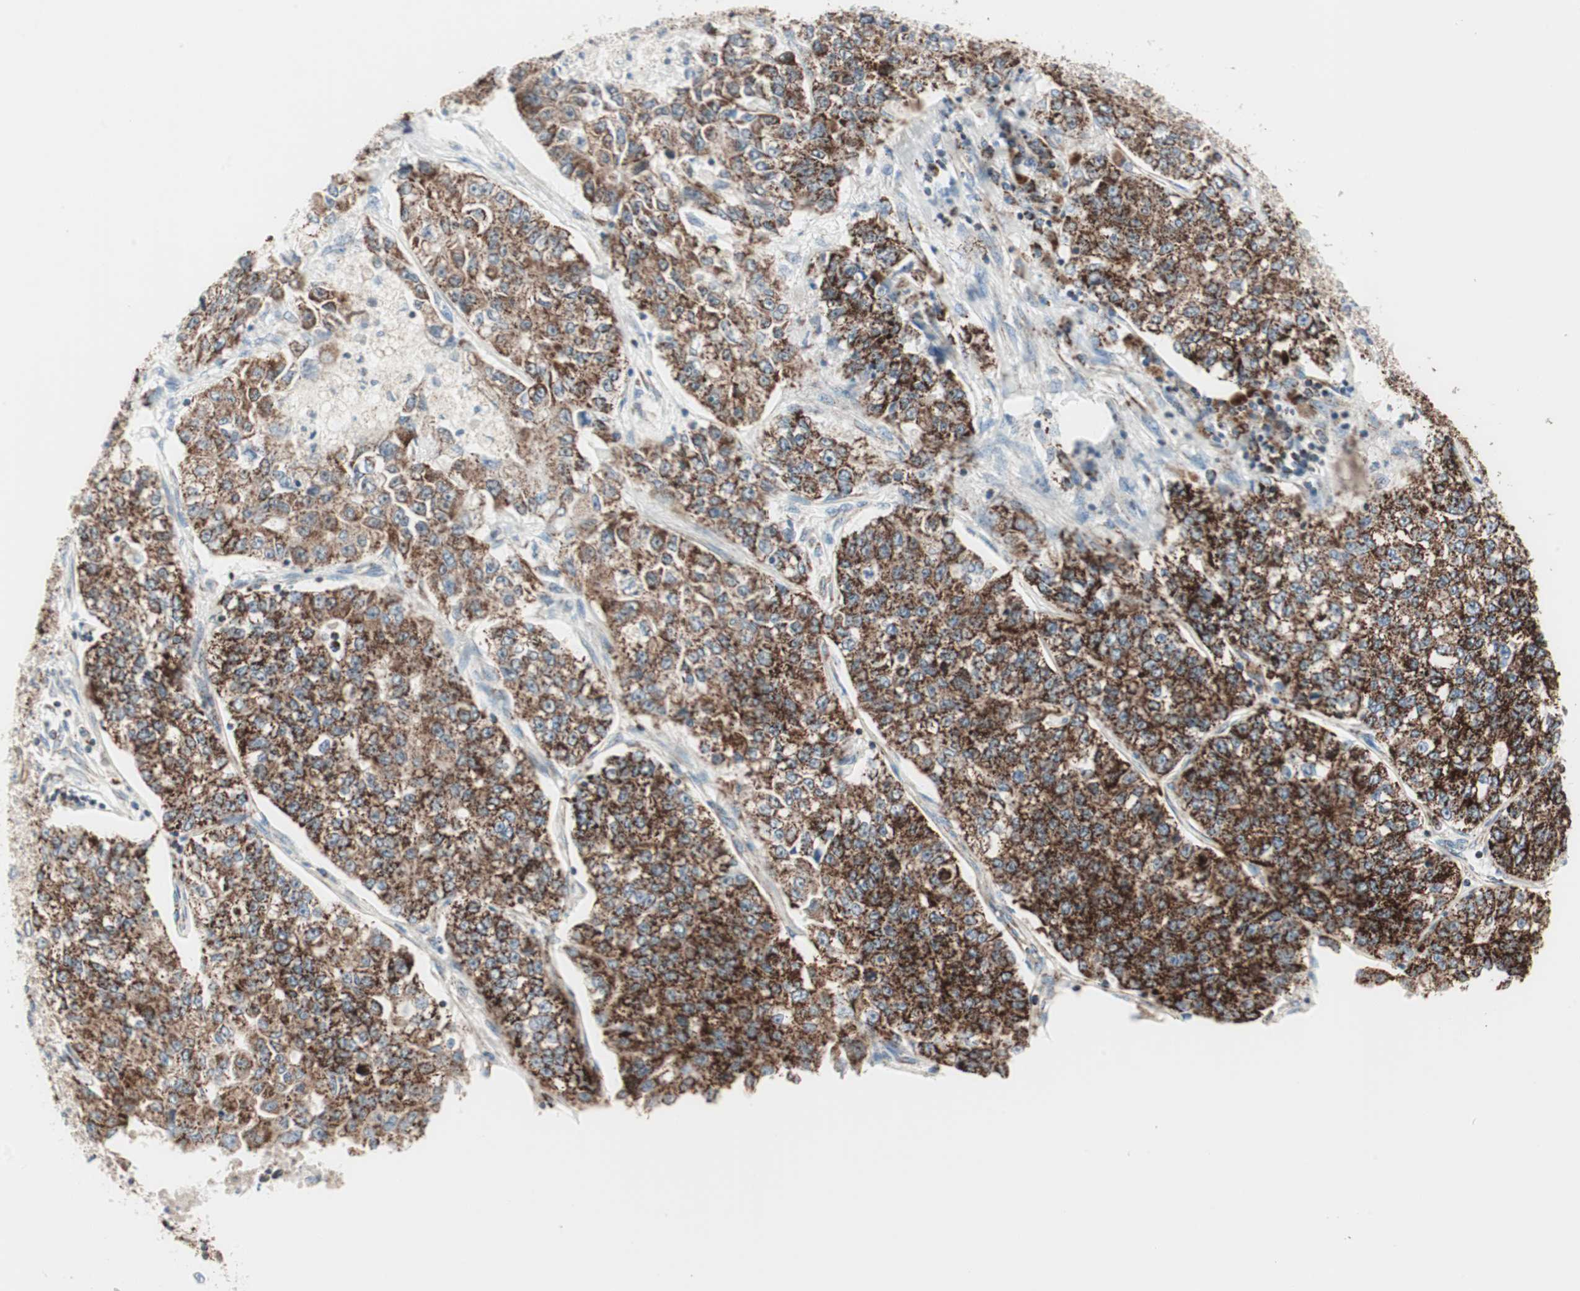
{"staining": {"intensity": "strong", "quantity": ">75%", "location": "cytoplasmic/membranous"}, "tissue": "lung cancer", "cell_type": "Tumor cells", "image_type": "cancer", "snomed": [{"axis": "morphology", "description": "Adenocarcinoma, NOS"}, {"axis": "topography", "description": "Lung"}], "caption": "Immunohistochemistry photomicrograph of lung cancer (adenocarcinoma) stained for a protein (brown), which demonstrates high levels of strong cytoplasmic/membranous expression in about >75% of tumor cells.", "gene": "TOMM20", "patient": {"sex": "male", "age": 49}}